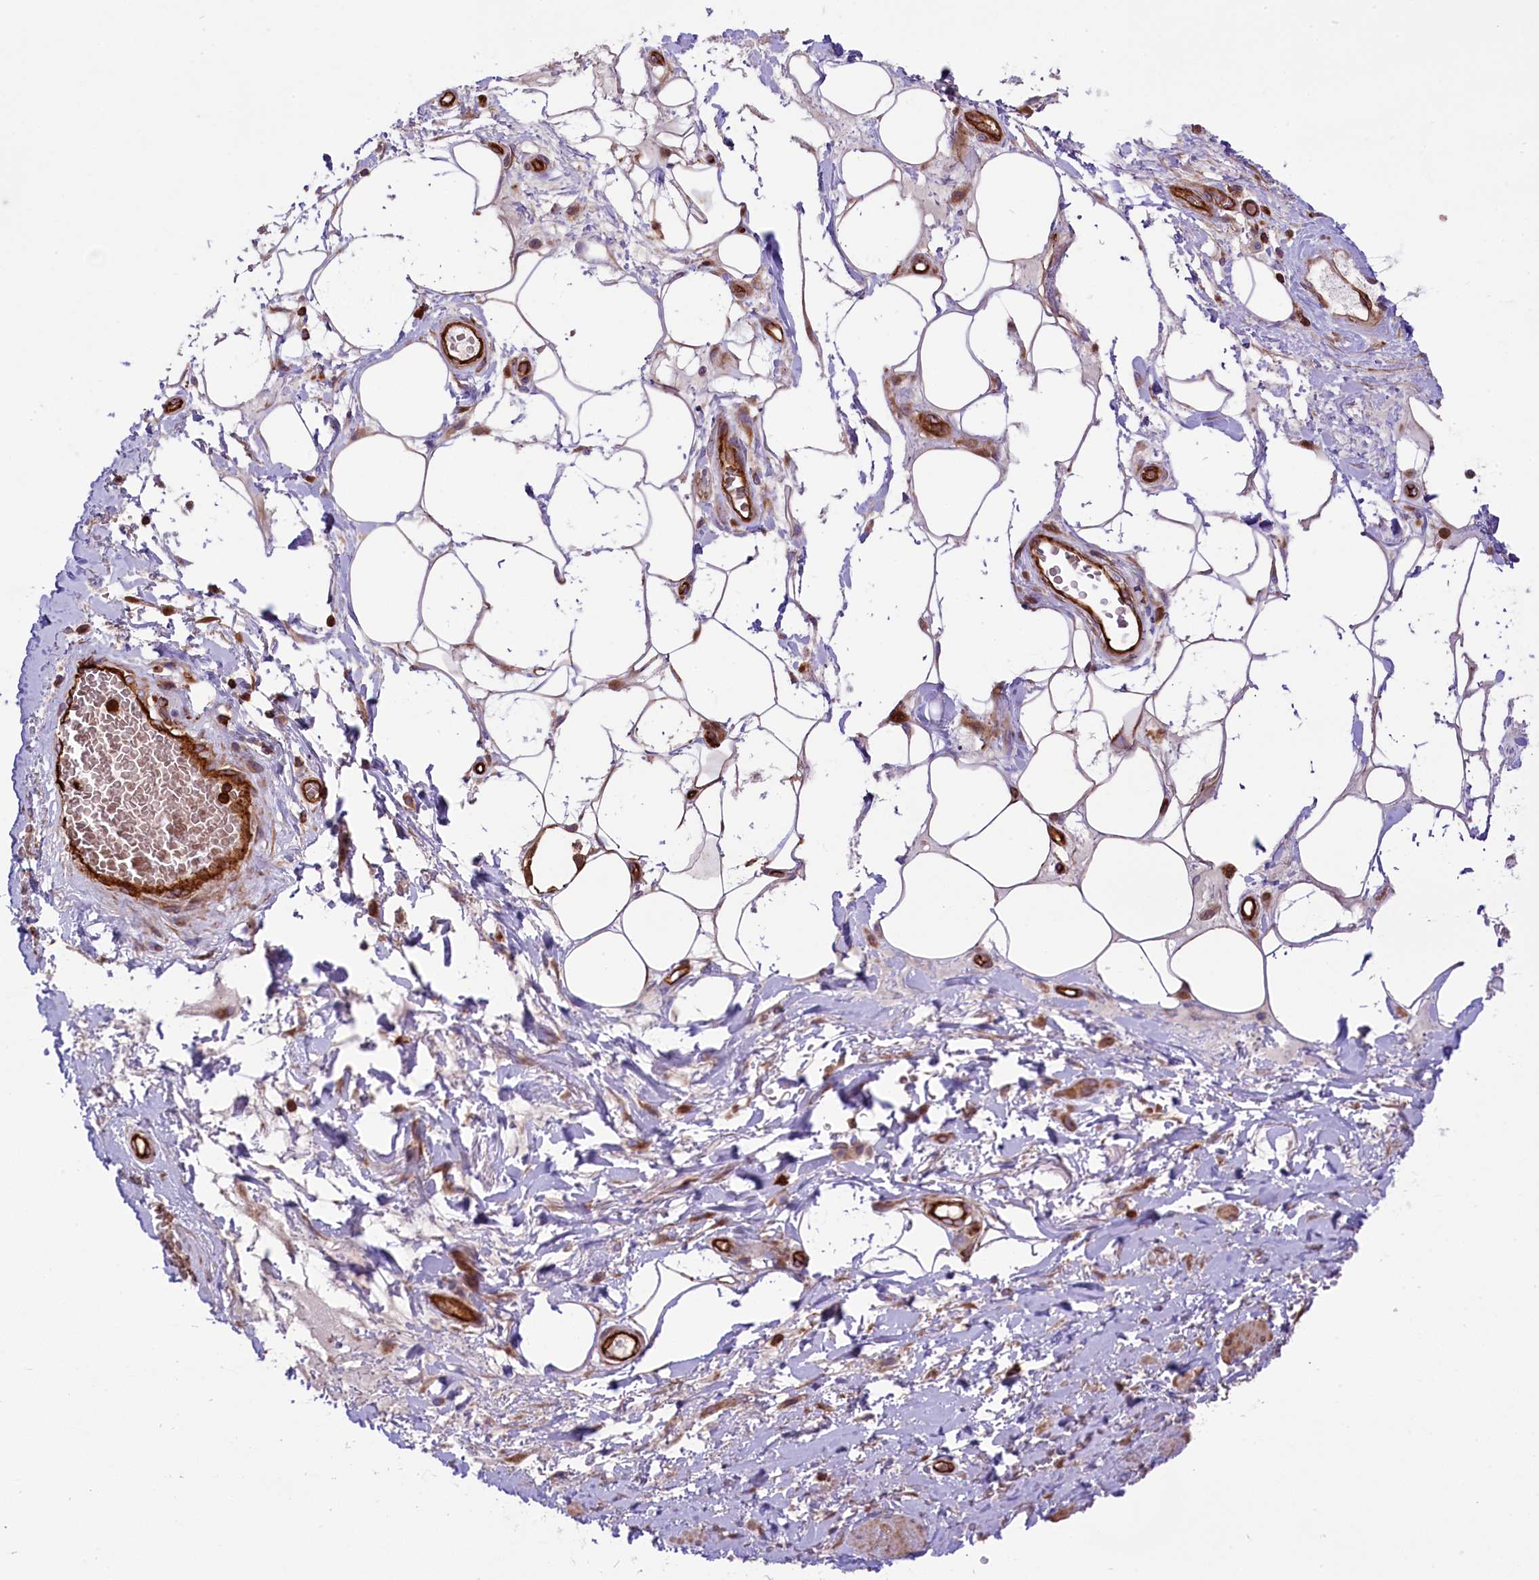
{"staining": {"intensity": "negative", "quantity": "none", "location": "none"}, "tissue": "adipose tissue", "cell_type": "Adipocytes", "image_type": "normal", "snomed": [{"axis": "morphology", "description": "Normal tissue, NOS"}, {"axis": "morphology", "description": "Adenocarcinoma, NOS"}, {"axis": "topography", "description": "Rectum"}, {"axis": "topography", "description": "Vagina"}, {"axis": "topography", "description": "Peripheral nerve tissue"}], "caption": "Micrograph shows no significant protein expression in adipocytes of unremarkable adipose tissue.", "gene": "CD99L2", "patient": {"sex": "female", "age": 71}}